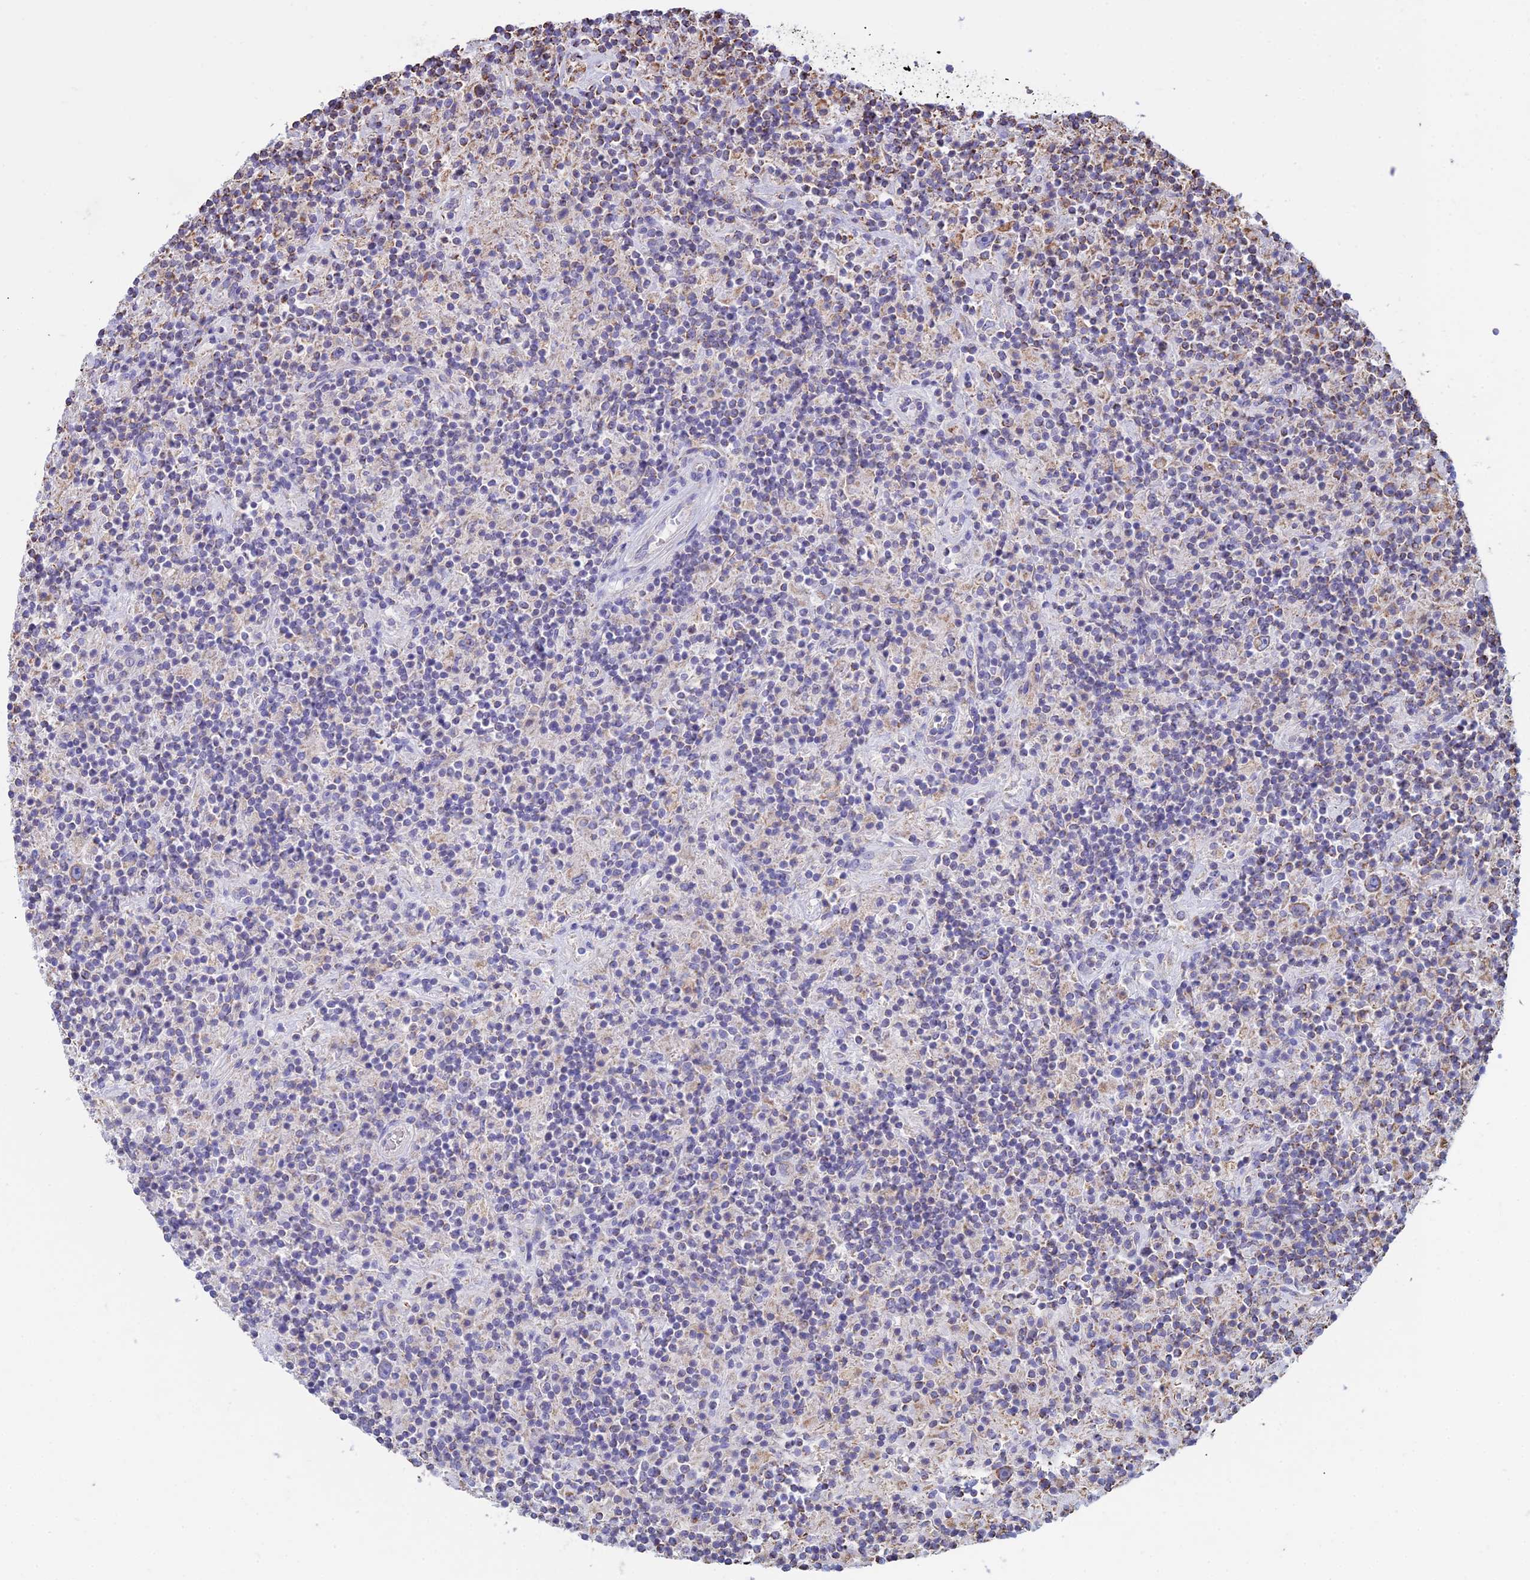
{"staining": {"intensity": "moderate", "quantity": "25%-75%", "location": "cytoplasmic/membranous"}, "tissue": "lymphoma", "cell_type": "Tumor cells", "image_type": "cancer", "snomed": [{"axis": "morphology", "description": "Hodgkin's disease, NOS"}, {"axis": "topography", "description": "Lymph node"}], "caption": "The immunohistochemical stain highlights moderate cytoplasmic/membranous positivity in tumor cells of Hodgkin's disease tissue. The staining was performed using DAB to visualize the protein expression in brown, while the nuclei were stained in blue with hematoxylin (Magnification: 20x).", "gene": "OR2W3", "patient": {"sex": "male", "age": 70}}